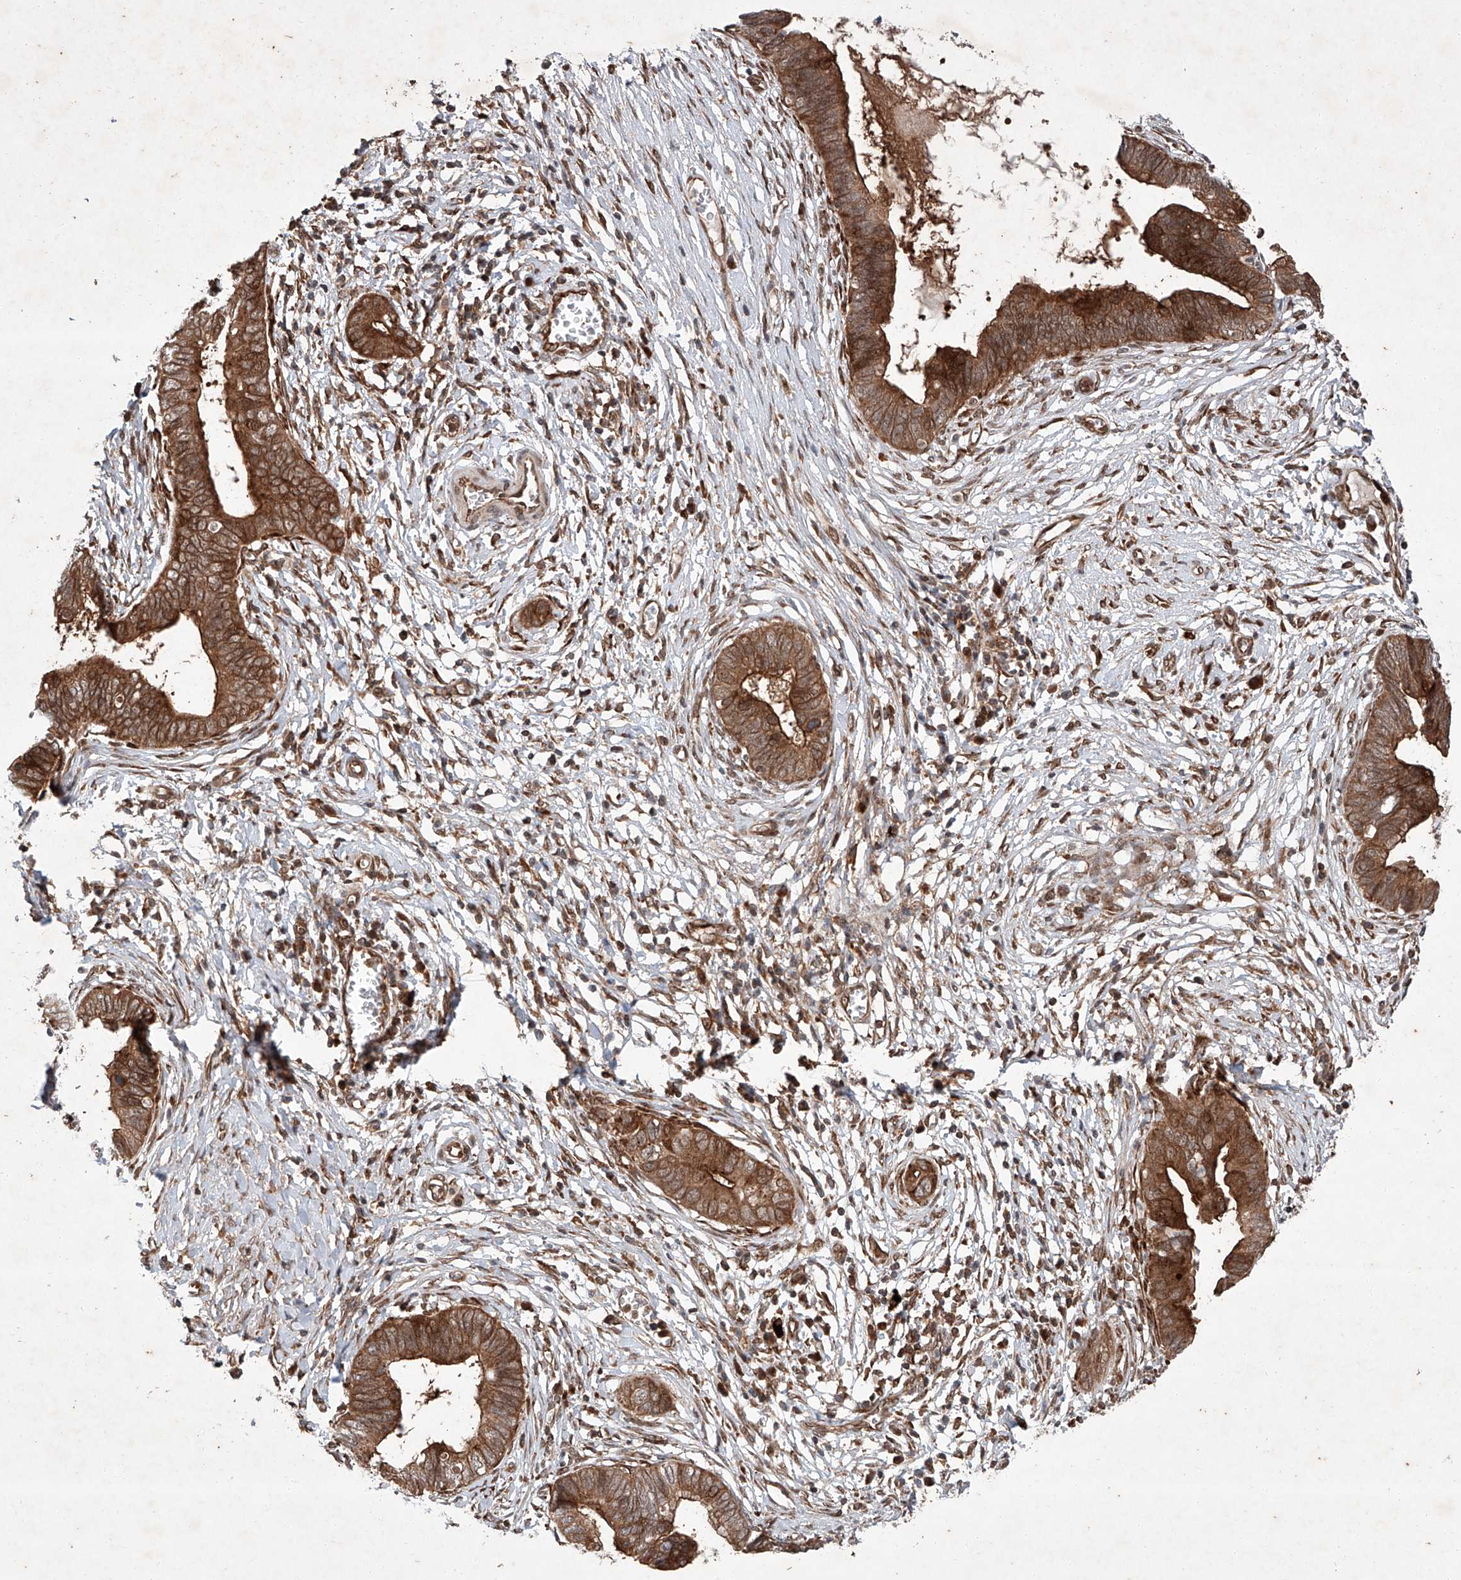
{"staining": {"intensity": "strong", "quantity": ">75%", "location": "cytoplasmic/membranous"}, "tissue": "cervical cancer", "cell_type": "Tumor cells", "image_type": "cancer", "snomed": [{"axis": "morphology", "description": "Adenocarcinoma, NOS"}, {"axis": "topography", "description": "Cervix"}], "caption": "This image shows IHC staining of human cervical cancer (adenocarcinoma), with high strong cytoplasmic/membranous positivity in approximately >75% of tumor cells.", "gene": "ZFP28", "patient": {"sex": "female", "age": 44}}